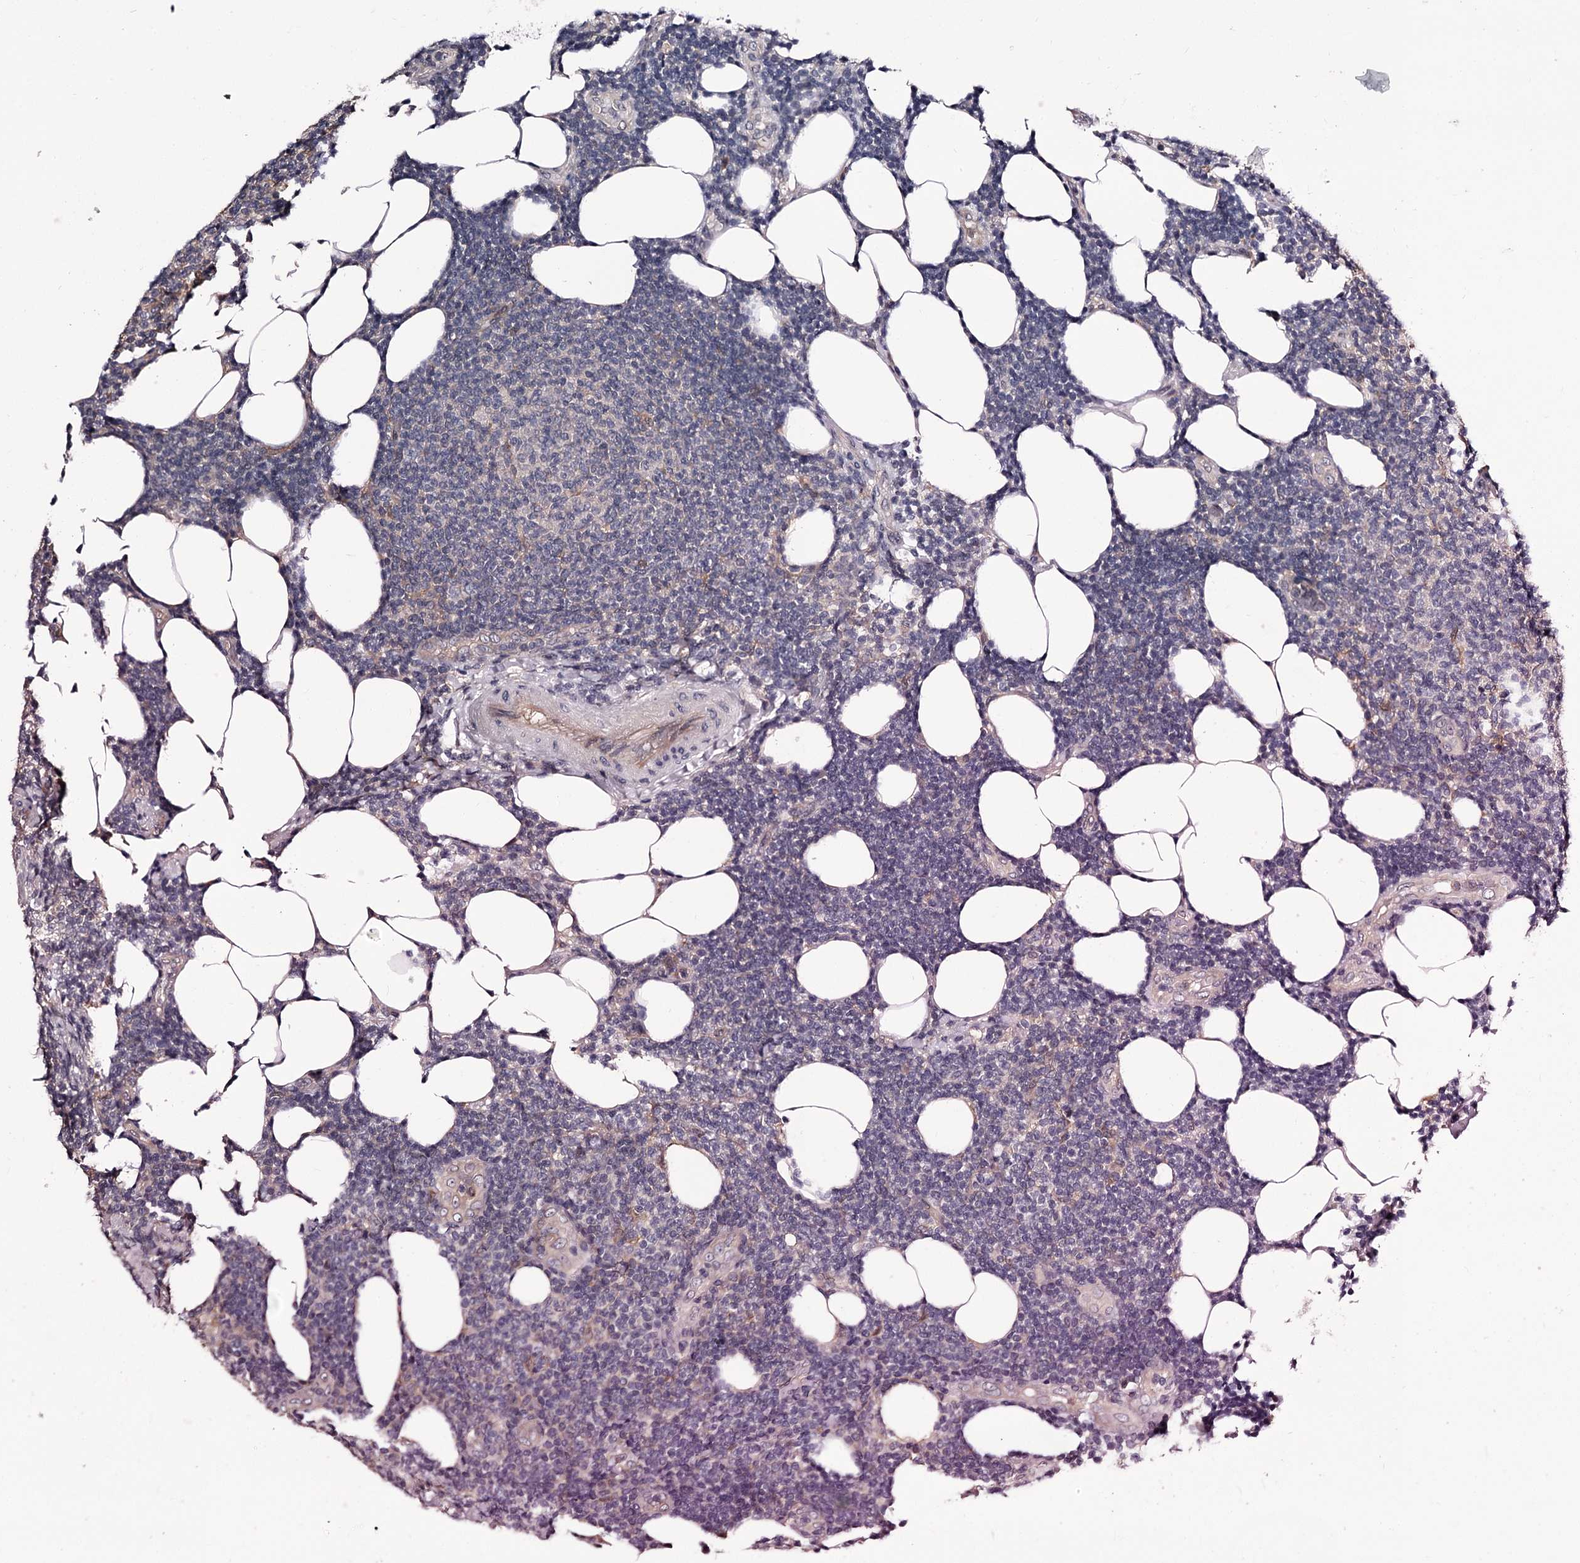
{"staining": {"intensity": "negative", "quantity": "none", "location": "none"}, "tissue": "lymphoma", "cell_type": "Tumor cells", "image_type": "cancer", "snomed": [{"axis": "morphology", "description": "Malignant lymphoma, non-Hodgkin's type, Low grade"}, {"axis": "topography", "description": "Lymph node"}], "caption": "Protein analysis of low-grade malignant lymphoma, non-Hodgkin's type reveals no significant positivity in tumor cells.", "gene": "GSTO1", "patient": {"sex": "male", "age": 66}}